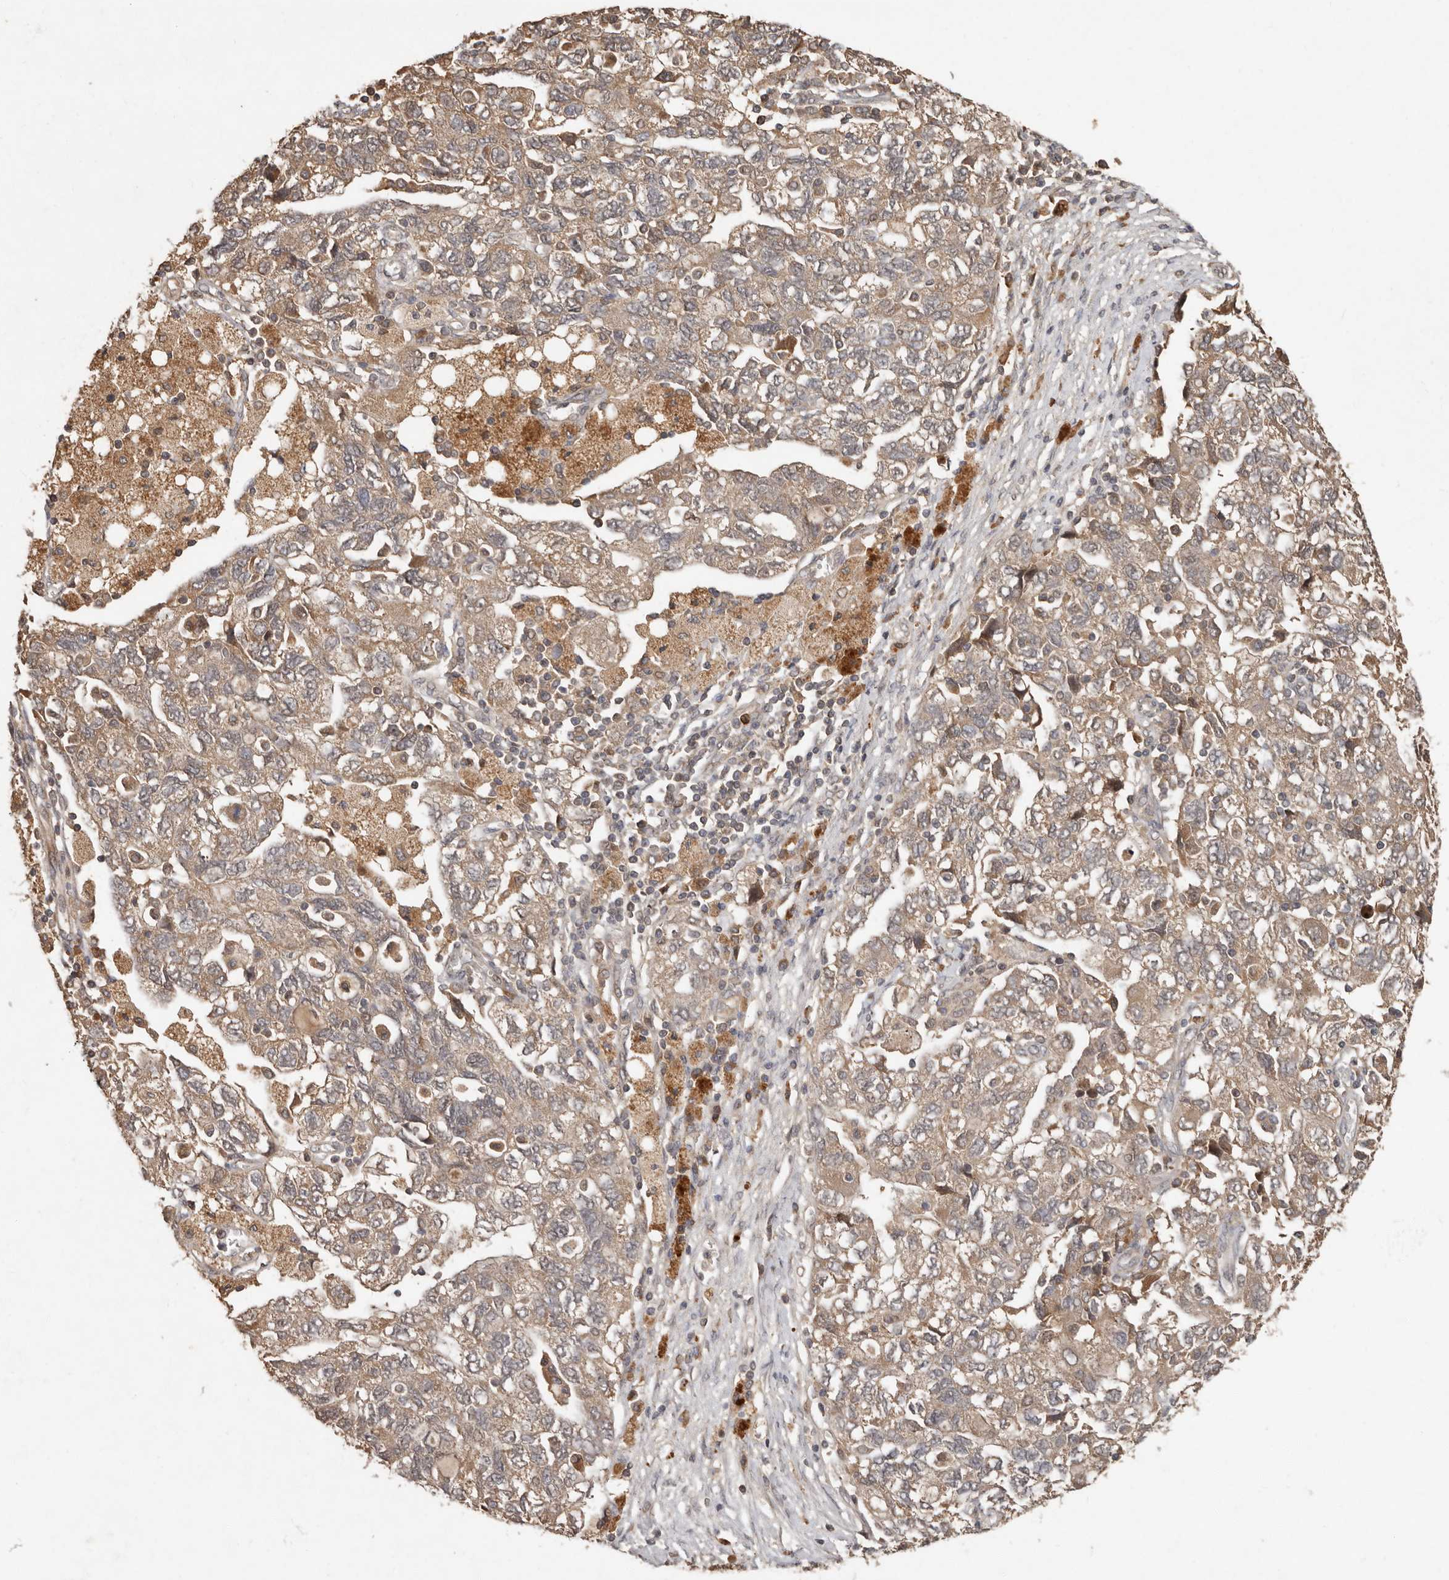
{"staining": {"intensity": "moderate", "quantity": ">75%", "location": "cytoplasmic/membranous"}, "tissue": "ovarian cancer", "cell_type": "Tumor cells", "image_type": "cancer", "snomed": [{"axis": "morphology", "description": "Carcinoma, NOS"}, {"axis": "morphology", "description": "Cystadenocarcinoma, serous, NOS"}, {"axis": "topography", "description": "Ovary"}], "caption": "IHC image of neoplastic tissue: ovarian cancer (carcinoma) stained using immunohistochemistry exhibits medium levels of moderate protein expression localized specifically in the cytoplasmic/membranous of tumor cells, appearing as a cytoplasmic/membranous brown color.", "gene": "KIF26B", "patient": {"sex": "female", "age": 69}}